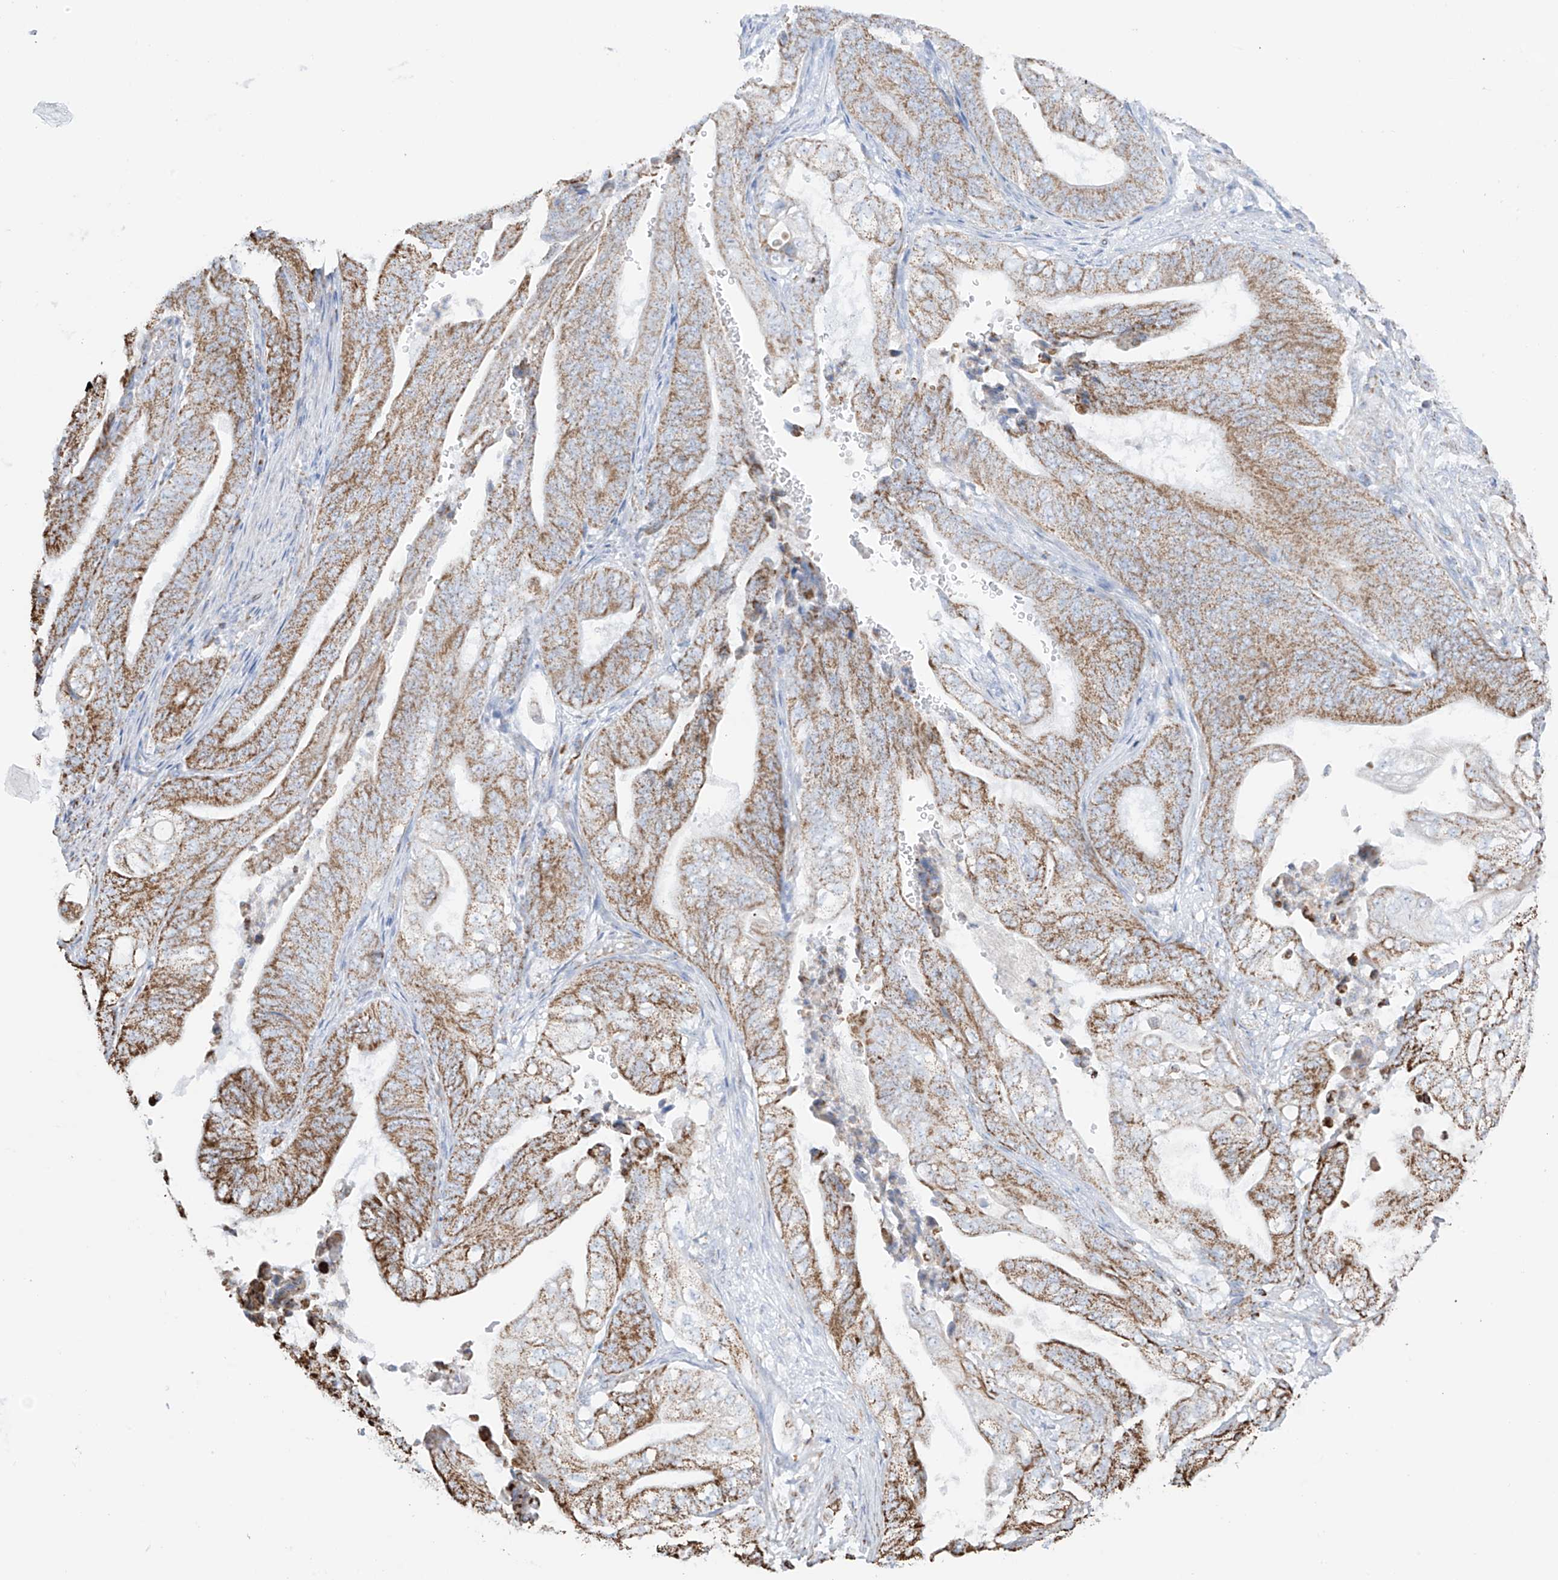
{"staining": {"intensity": "moderate", "quantity": ">75%", "location": "cytoplasmic/membranous"}, "tissue": "stomach cancer", "cell_type": "Tumor cells", "image_type": "cancer", "snomed": [{"axis": "morphology", "description": "Adenocarcinoma, NOS"}, {"axis": "topography", "description": "Stomach"}], "caption": "Immunohistochemical staining of human stomach adenocarcinoma demonstrates moderate cytoplasmic/membranous protein positivity in about >75% of tumor cells.", "gene": "XKR3", "patient": {"sex": "female", "age": 73}}